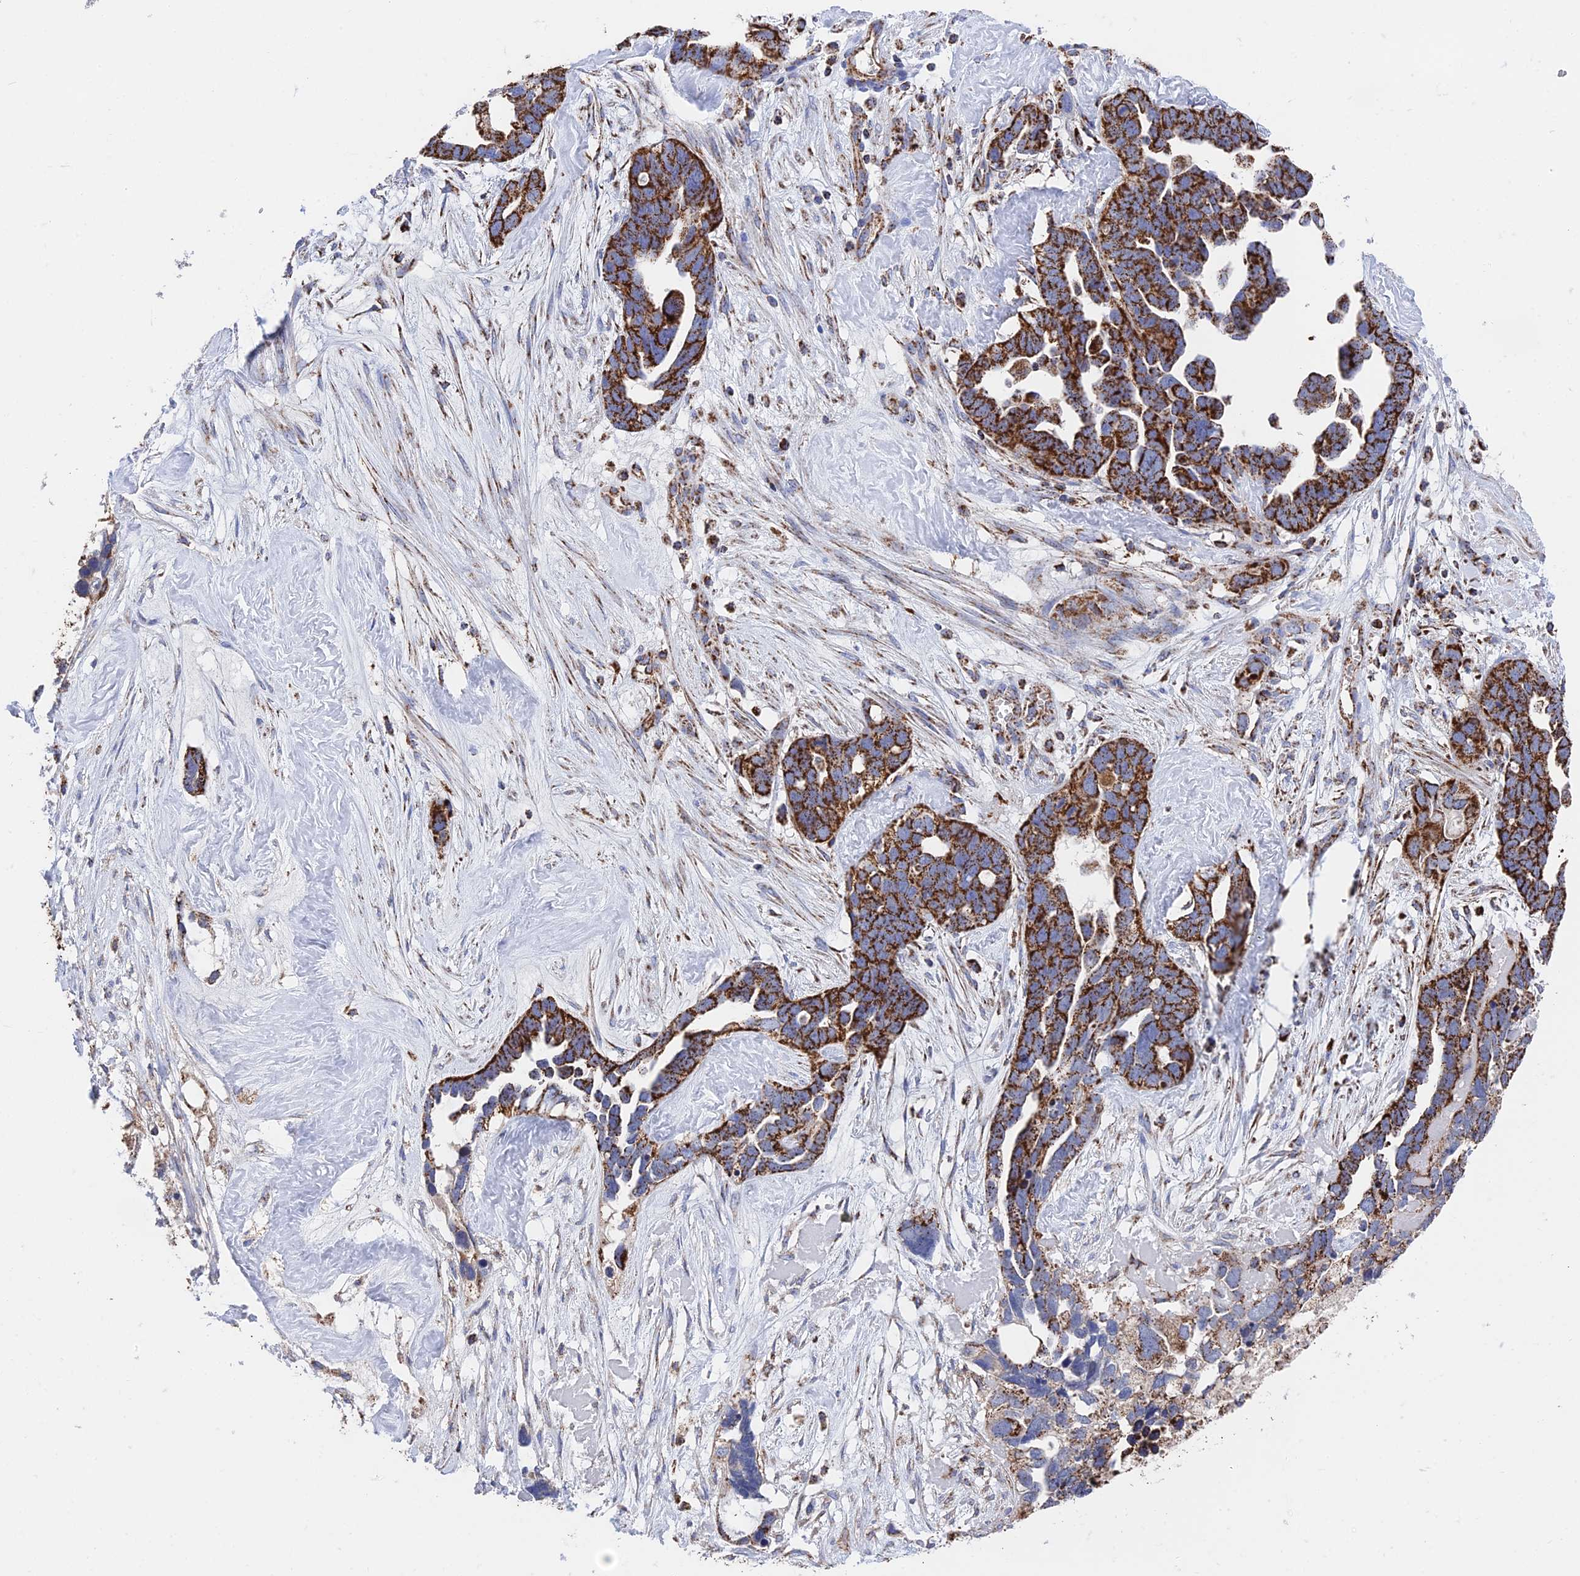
{"staining": {"intensity": "strong", "quantity": ">75%", "location": "cytoplasmic/membranous"}, "tissue": "ovarian cancer", "cell_type": "Tumor cells", "image_type": "cancer", "snomed": [{"axis": "morphology", "description": "Cystadenocarcinoma, serous, NOS"}, {"axis": "topography", "description": "Ovary"}], "caption": "Immunohistochemical staining of human ovarian cancer exhibits high levels of strong cytoplasmic/membranous protein staining in approximately >75% of tumor cells.", "gene": "HAUS8", "patient": {"sex": "female", "age": 54}}